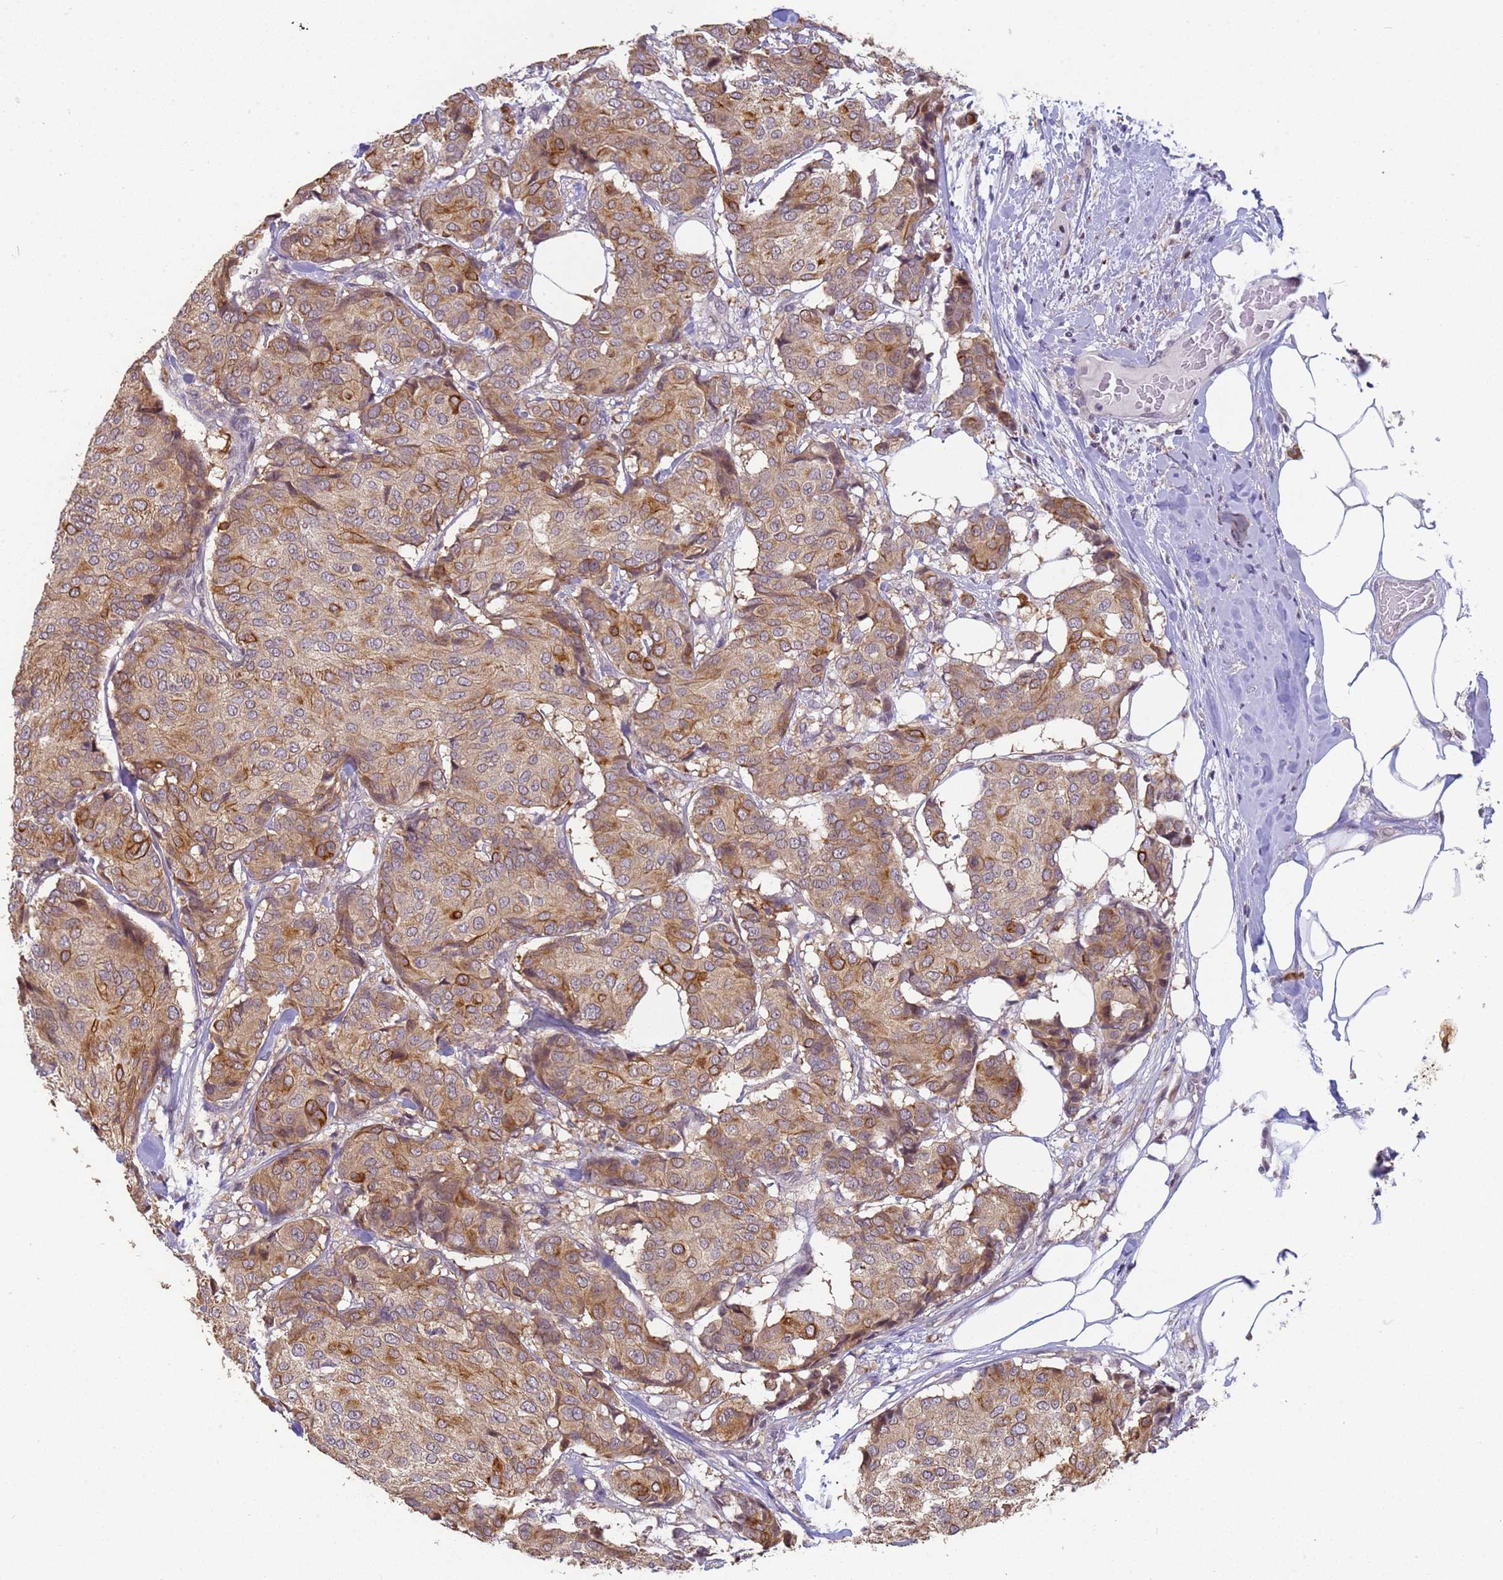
{"staining": {"intensity": "moderate", "quantity": "25%-75%", "location": "cytoplasmic/membranous"}, "tissue": "breast cancer", "cell_type": "Tumor cells", "image_type": "cancer", "snomed": [{"axis": "morphology", "description": "Duct carcinoma"}, {"axis": "topography", "description": "Breast"}], "caption": "Tumor cells exhibit medium levels of moderate cytoplasmic/membranous positivity in approximately 25%-75% of cells in human breast cancer (invasive ductal carcinoma).", "gene": "VWA3A", "patient": {"sex": "female", "age": 75}}